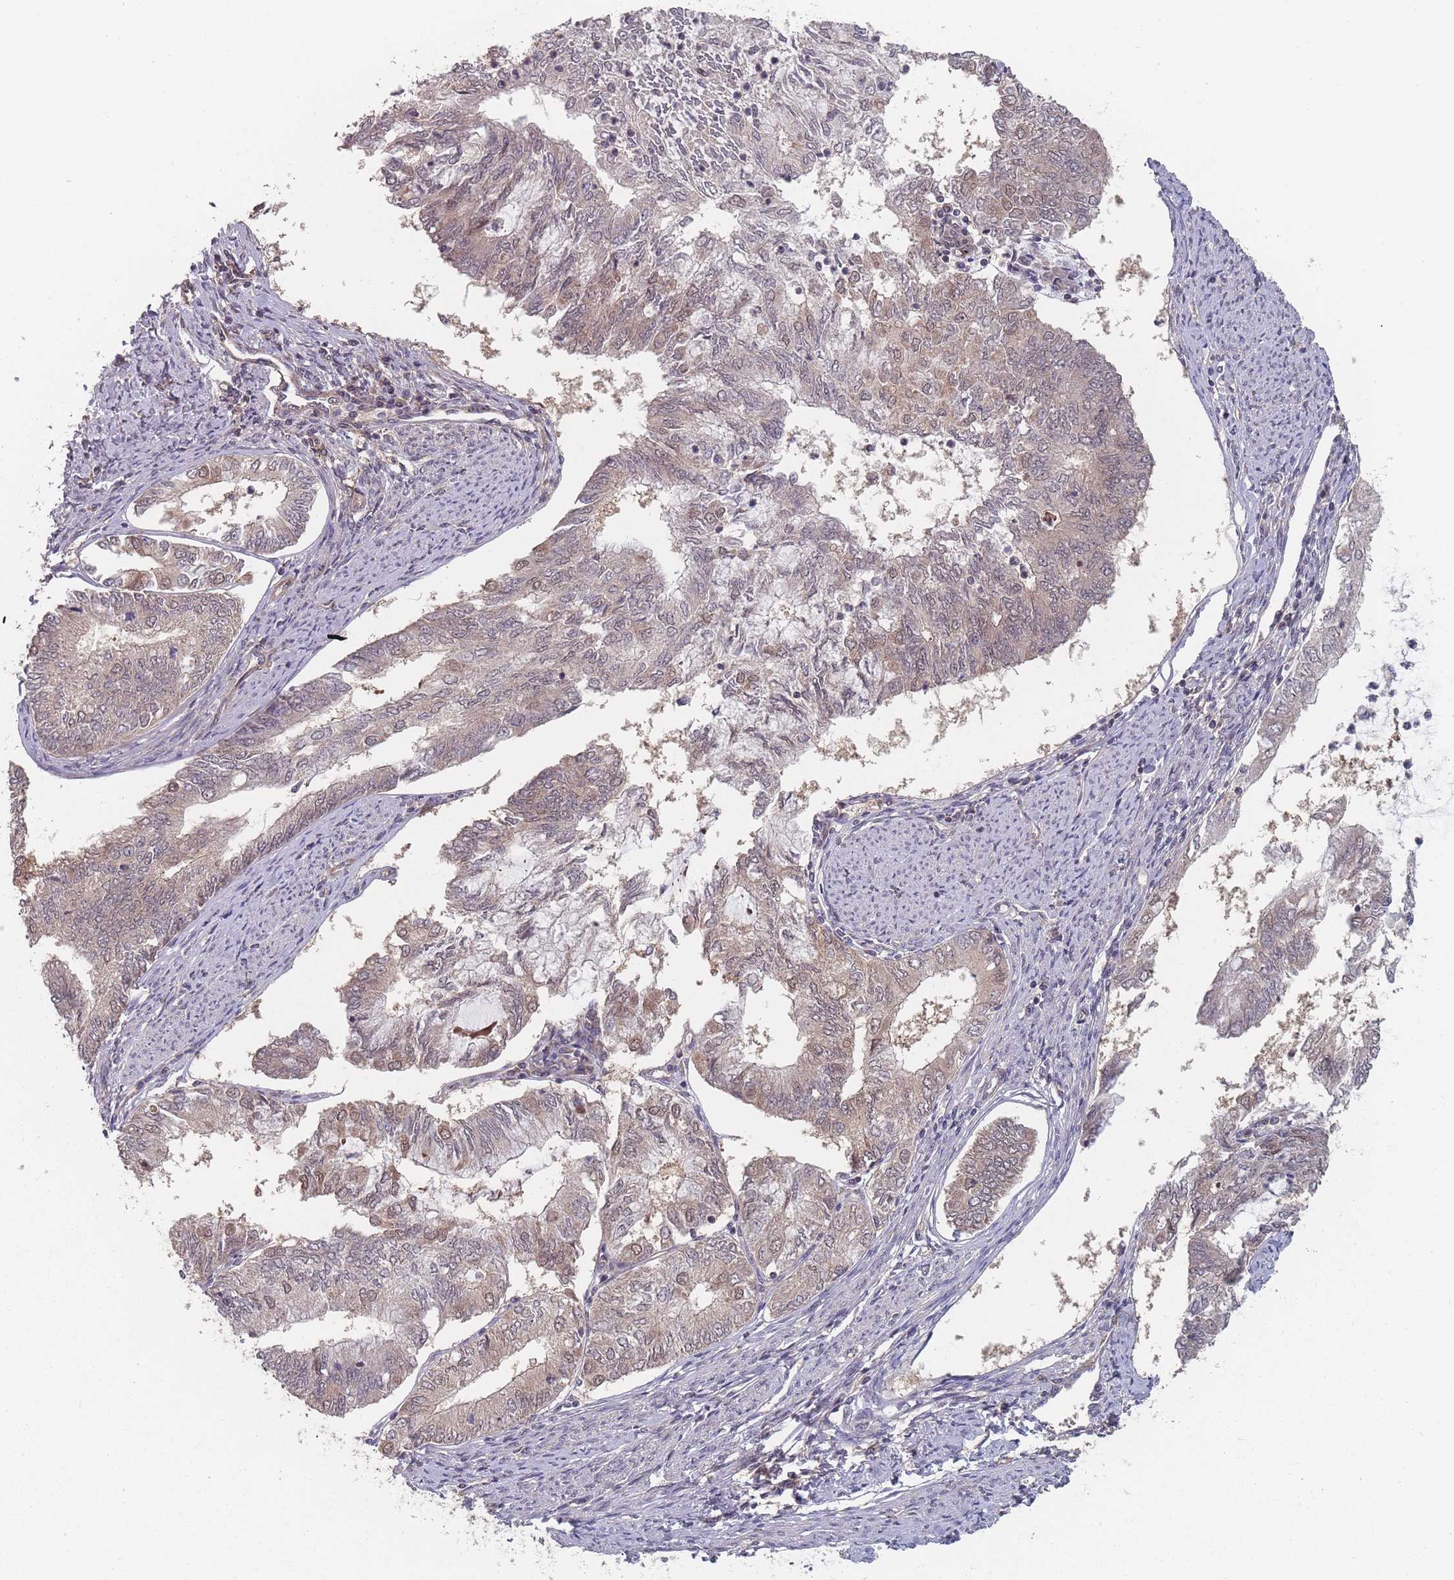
{"staining": {"intensity": "weak", "quantity": "25%-75%", "location": "cytoplasmic/membranous,nuclear"}, "tissue": "endometrial cancer", "cell_type": "Tumor cells", "image_type": "cancer", "snomed": [{"axis": "morphology", "description": "Adenocarcinoma, NOS"}, {"axis": "topography", "description": "Endometrium"}], "caption": "High-magnification brightfield microscopy of endometrial adenocarcinoma stained with DAB (brown) and counterstained with hematoxylin (blue). tumor cells exhibit weak cytoplasmic/membranous and nuclear staining is present in approximately25%-75% of cells. Using DAB (3,3'-diaminobenzidine) (brown) and hematoxylin (blue) stains, captured at high magnification using brightfield microscopy.", "gene": "CNTRL", "patient": {"sex": "female", "age": 68}}